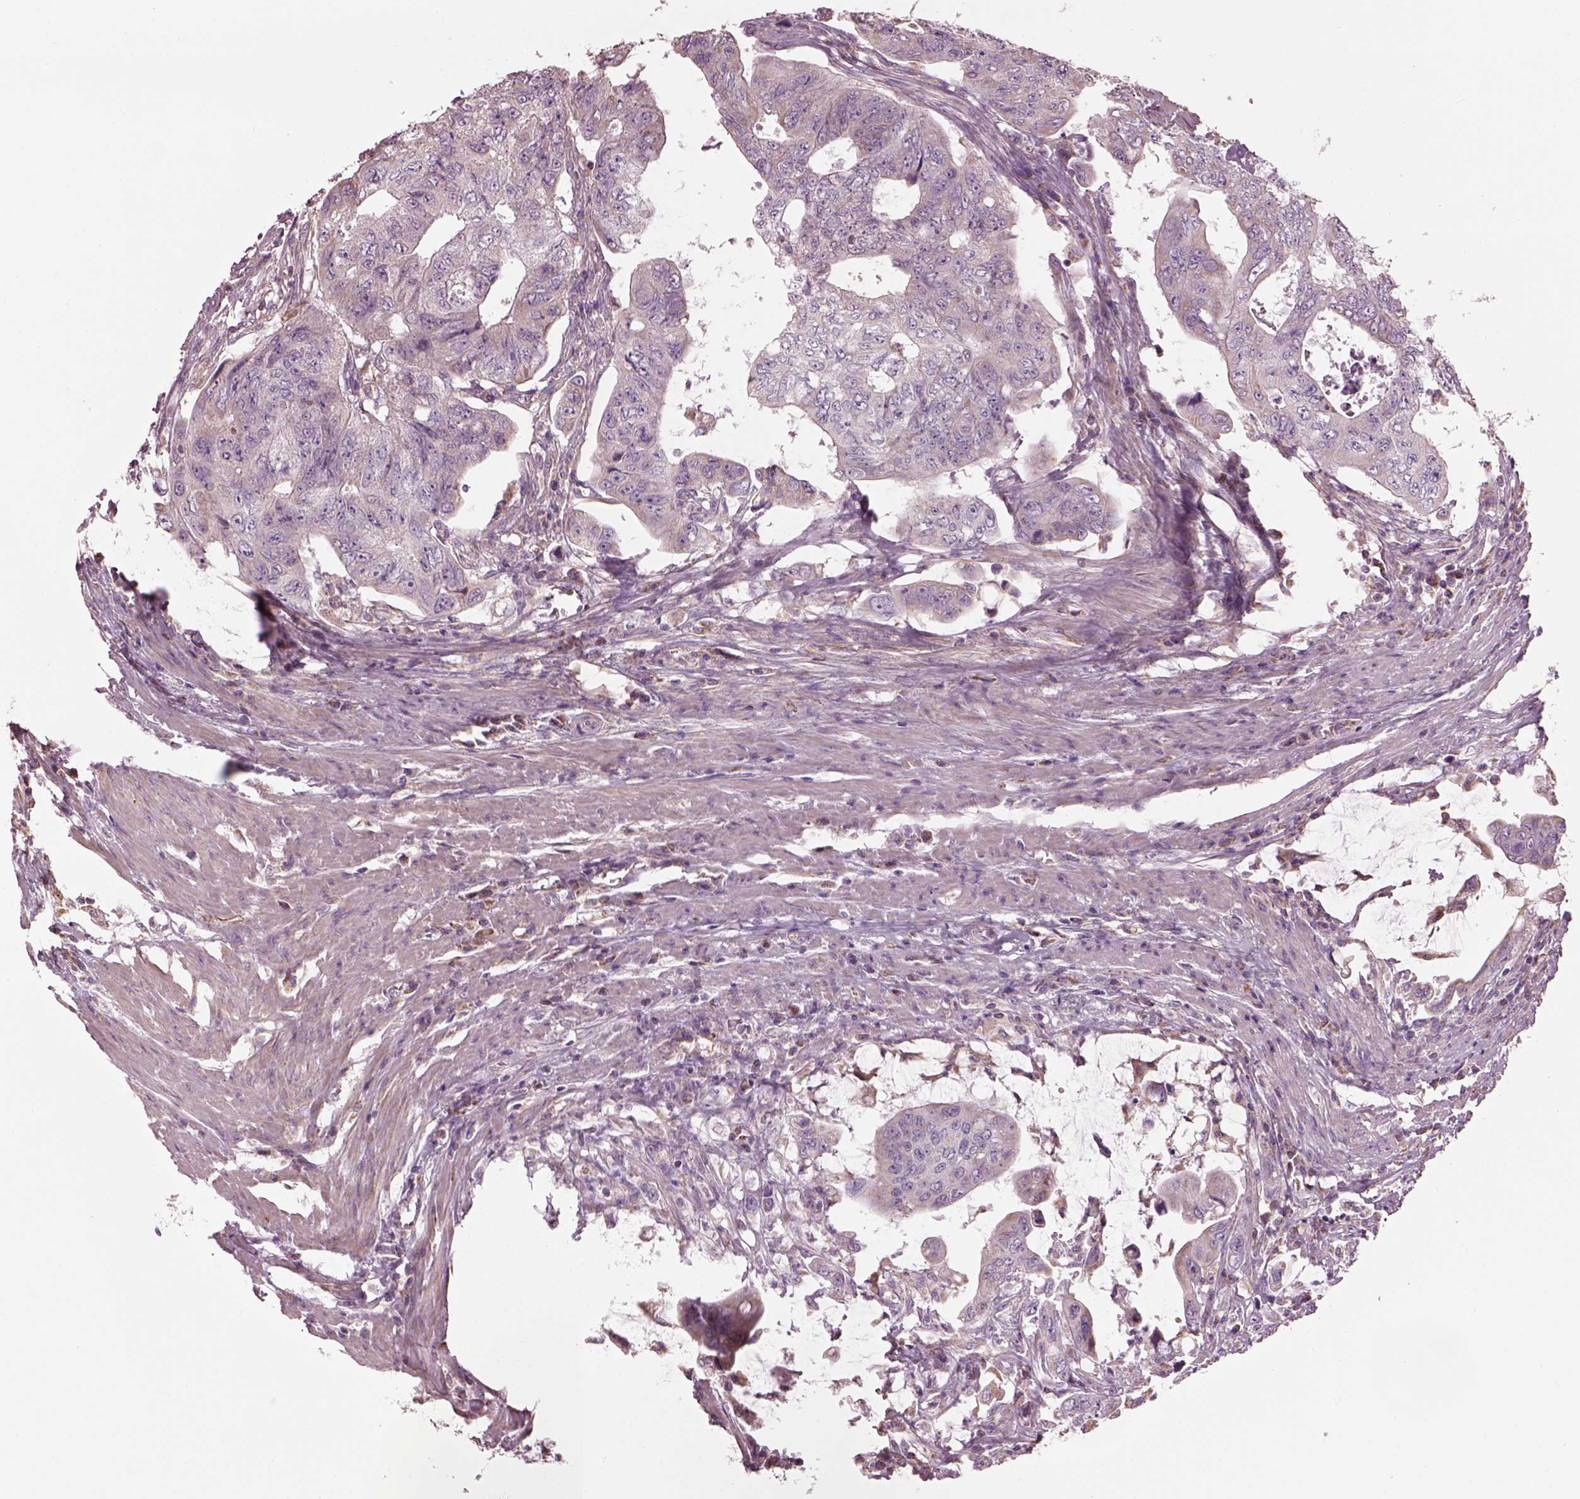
{"staining": {"intensity": "negative", "quantity": "none", "location": "none"}, "tissue": "colorectal cancer", "cell_type": "Tumor cells", "image_type": "cancer", "snomed": [{"axis": "morphology", "description": "Adenocarcinoma, NOS"}, {"axis": "topography", "description": "Colon"}], "caption": "This is an immunohistochemistry photomicrograph of colorectal cancer. There is no staining in tumor cells.", "gene": "SPATA7", "patient": {"sex": "male", "age": 57}}